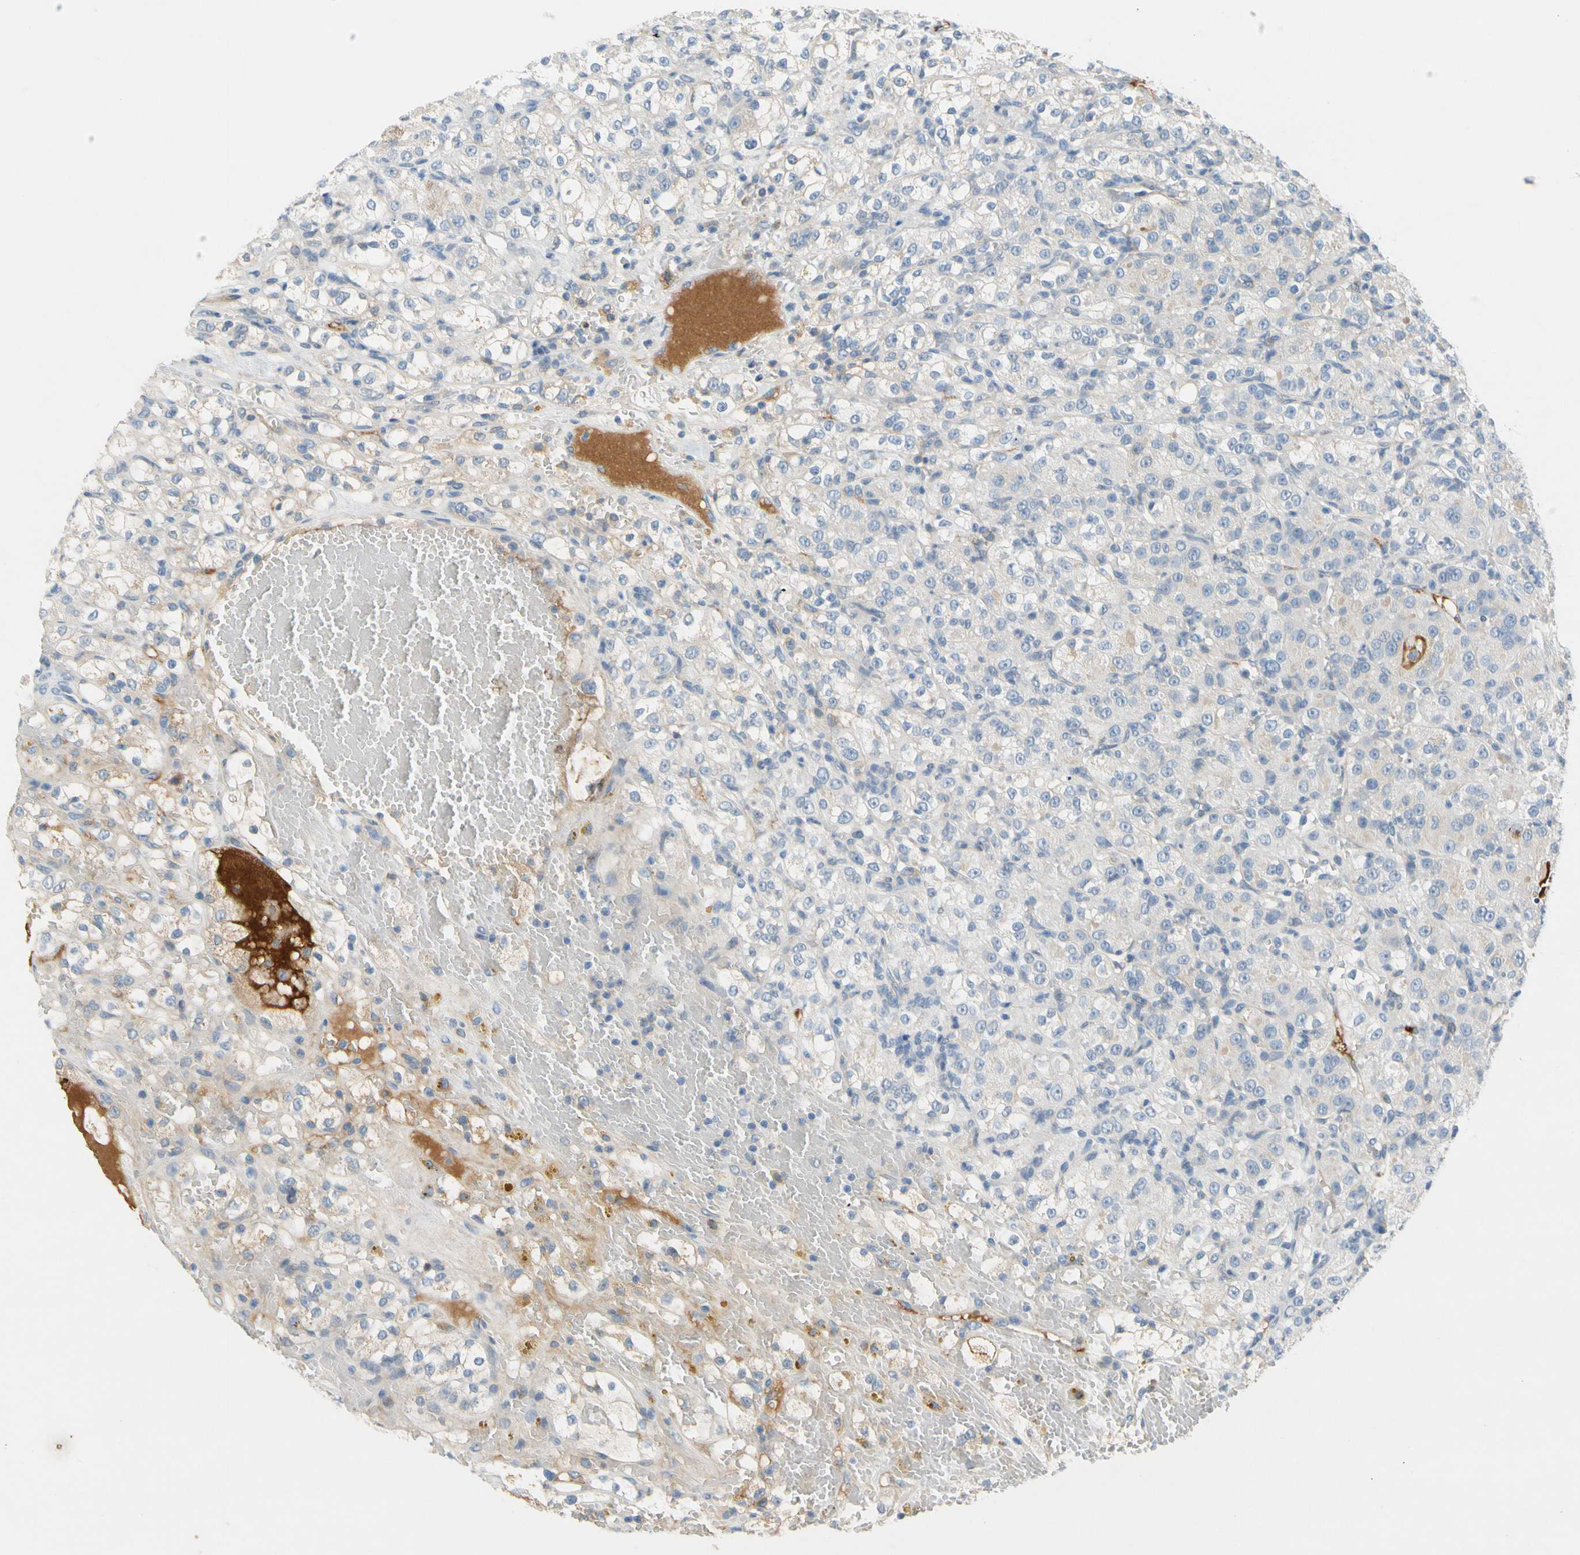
{"staining": {"intensity": "weak", "quantity": "<25%", "location": "cytoplasmic/membranous"}, "tissue": "renal cancer", "cell_type": "Tumor cells", "image_type": "cancer", "snomed": [{"axis": "morphology", "description": "Normal tissue, NOS"}, {"axis": "morphology", "description": "Adenocarcinoma, NOS"}, {"axis": "topography", "description": "Kidney"}], "caption": "Renal cancer (adenocarcinoma) stained for a protein using IHC demonstrates no expression tumor cells.", "gene": "CNDP1", "patient": {"sex": "male", "age": 61}}